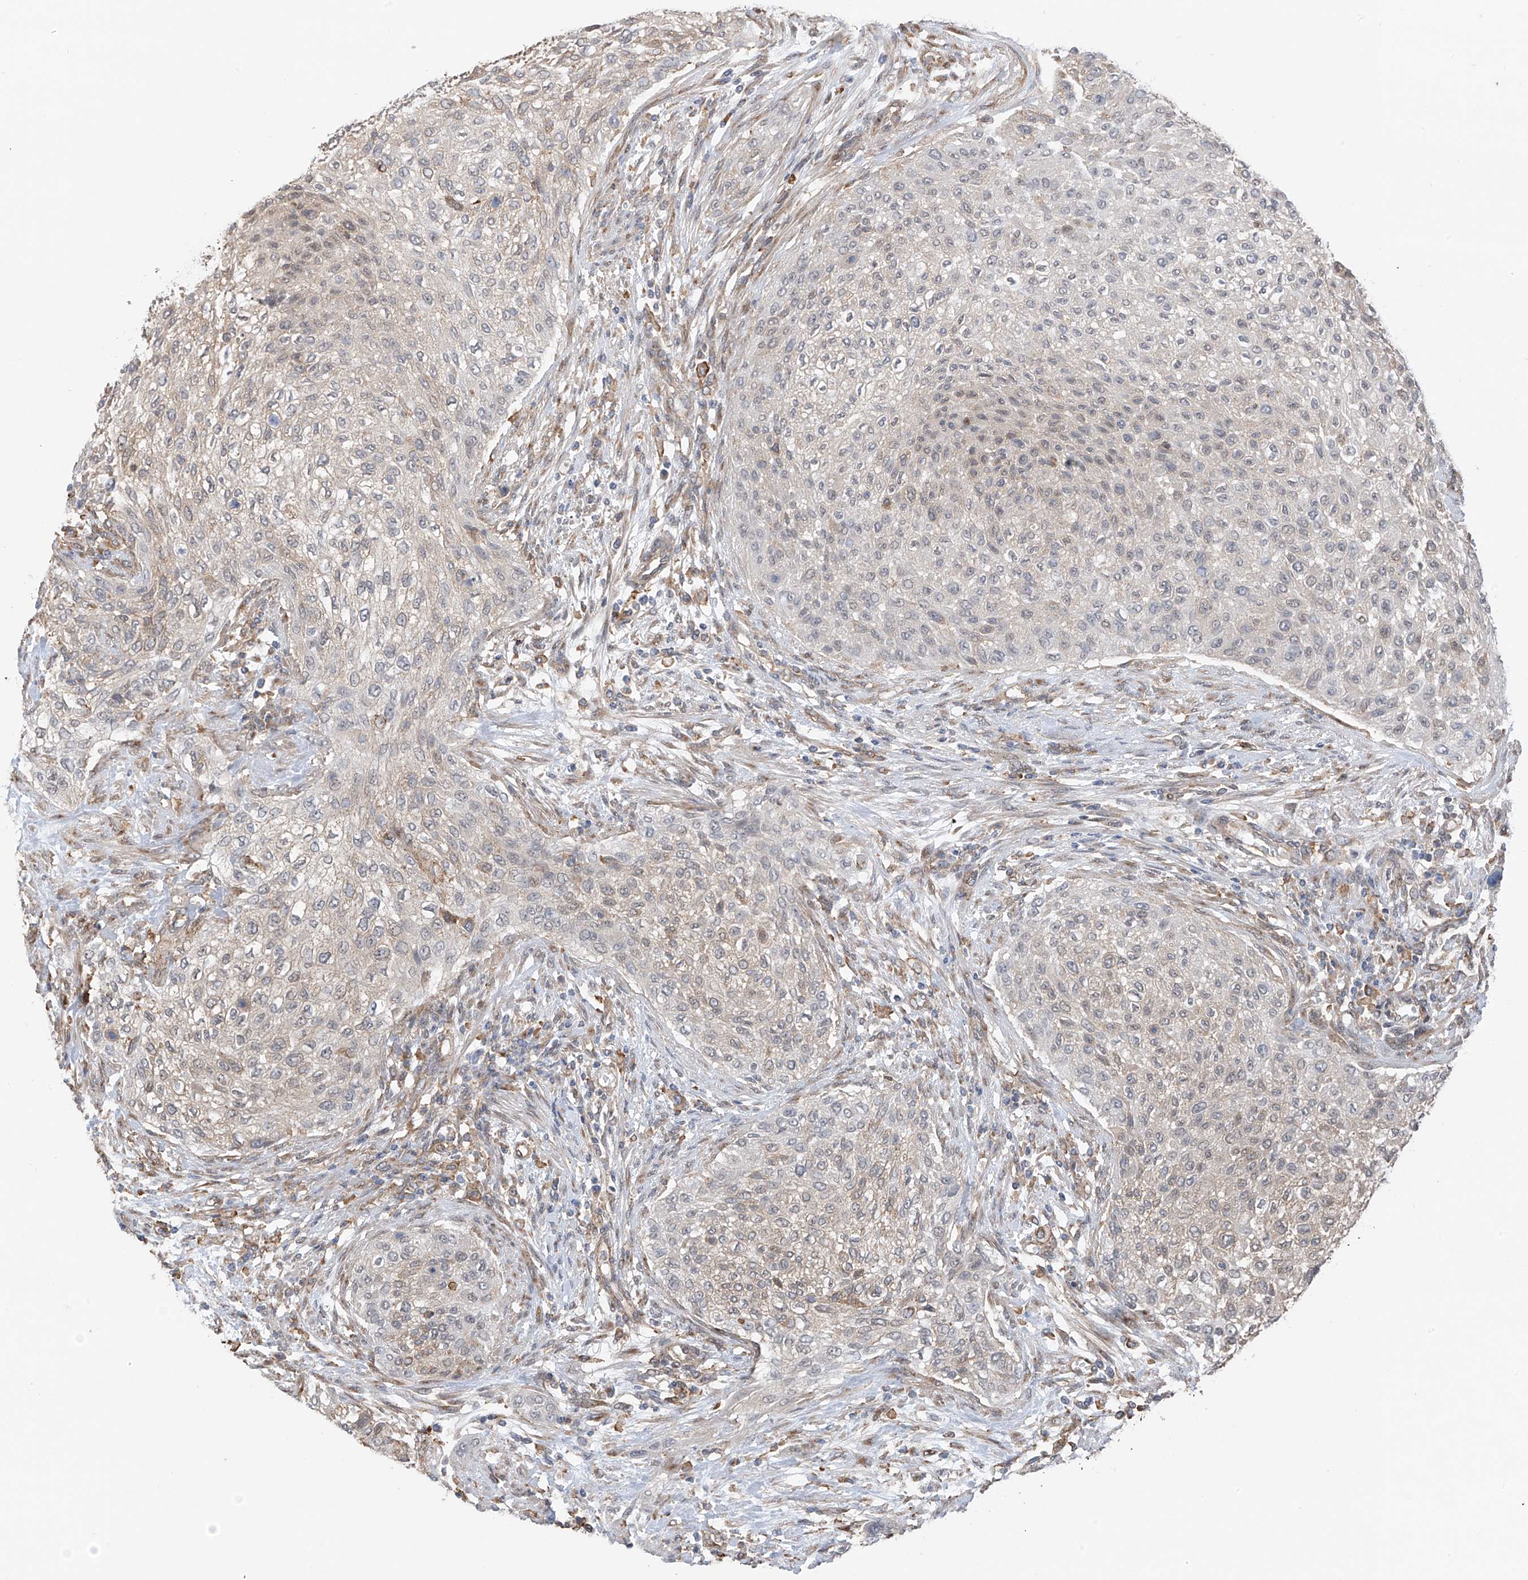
{"staining": {"intensity": "negative", "quantity": "none", "location": "none"}, "tissue": "urothelial cancer", "cell_type": "Tumor cells", "image_type": "cancer", "snomed": [{"axis": "morphology", "description": "Urothelial carcinoma, High grade"}, {"axis": "topography", "description": "Urinary bladder"}], "caption": "Immunohistochemistry (IHC) image of neoplastic tissue: urothelial cancer stained with DAB displays no significant protein expression in tumor cells.", "gene": "ZNF189", "patient": {"sex": "male", "age": 35}}